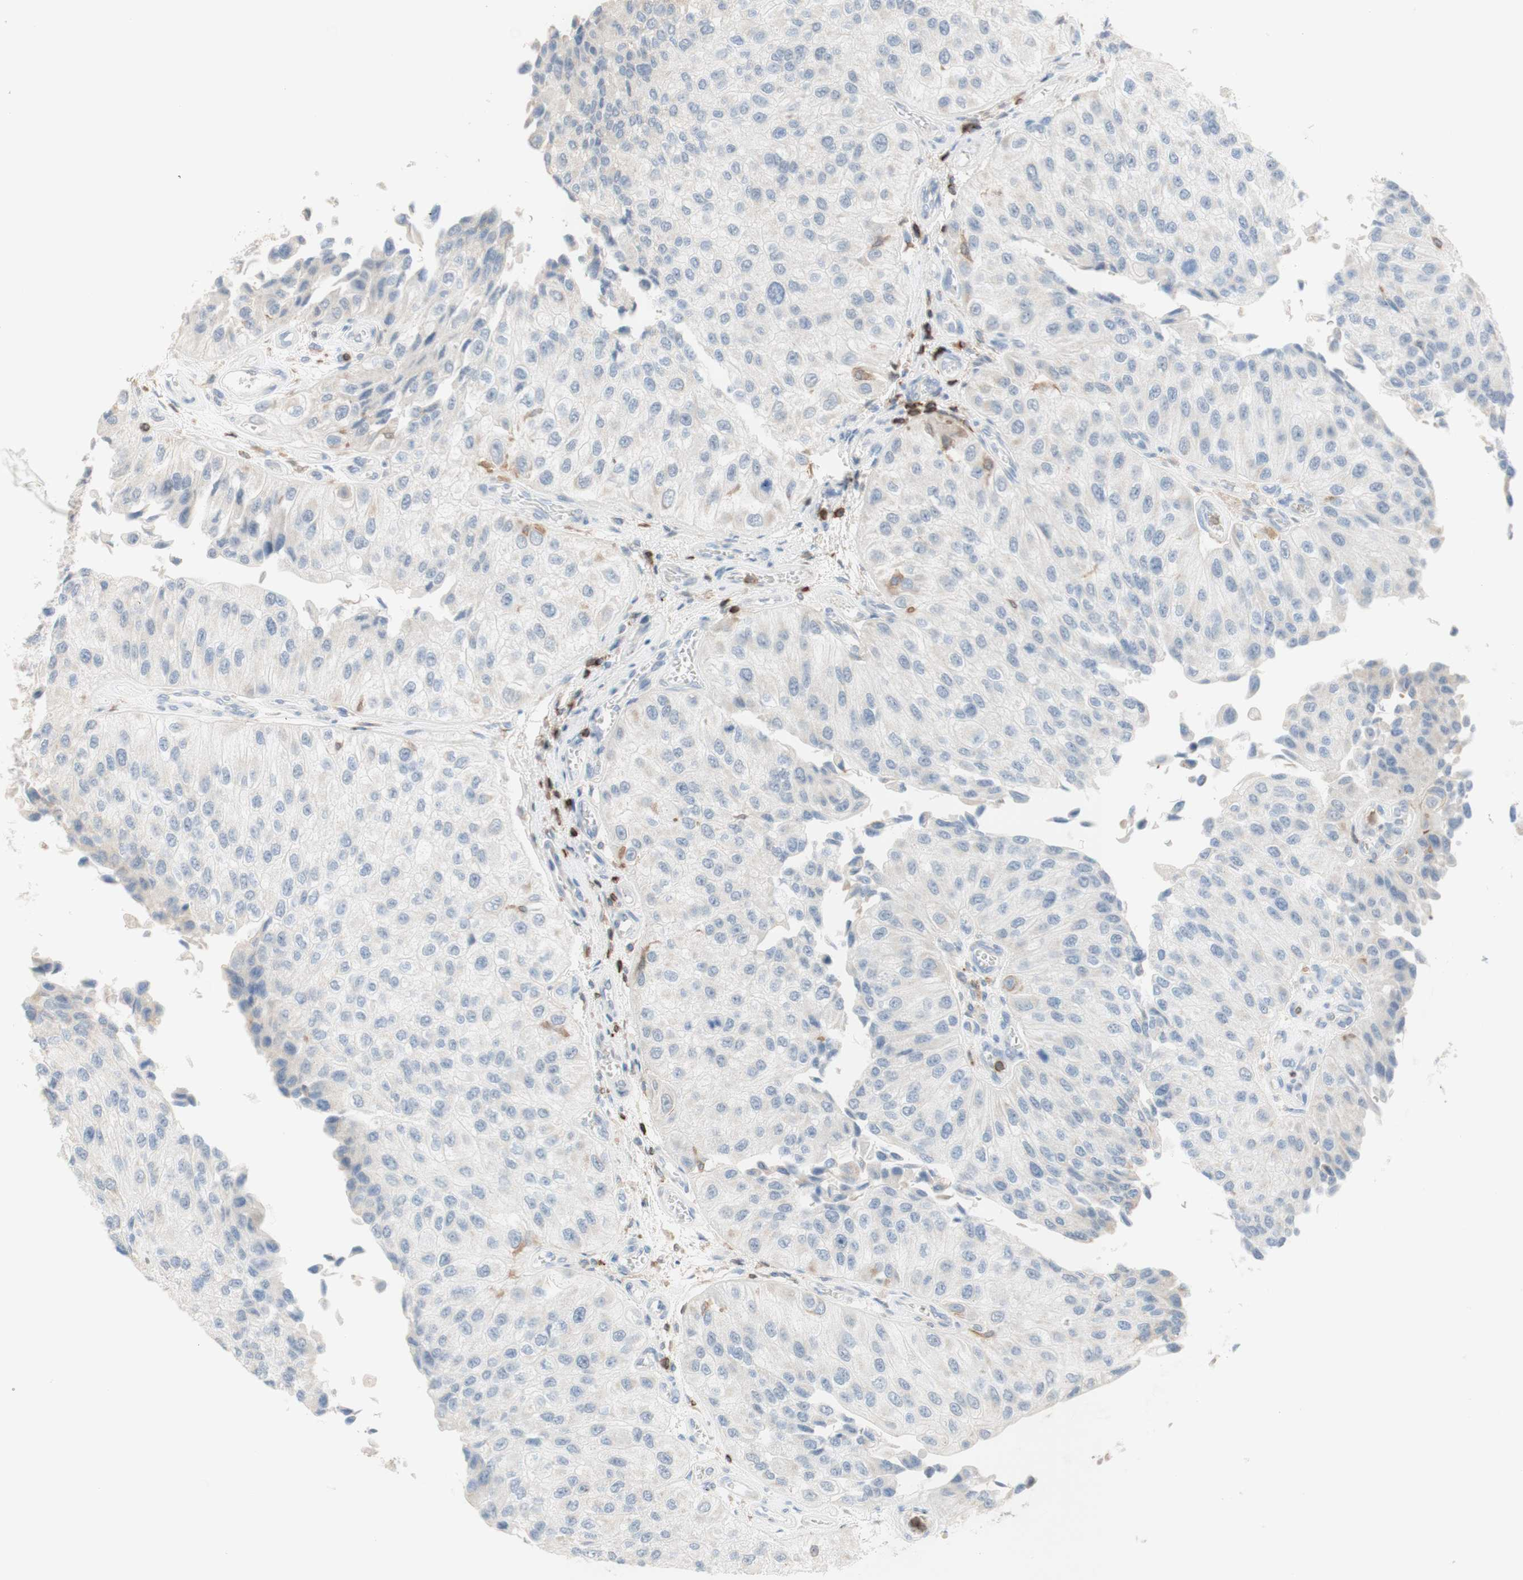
{"staining": {"intensity": "negative", "quantity": "none", "location": "none"}, "tissue": "urothelial cancer", "cell_type": "Tumor cells", "image_type": "cancer", "snomed": [{"axis": "morphology", "description": "Urothelial carcinoma, High grade"}, {"axis": "topography", "description": "Kidney"}, {"axis": "topography", "description": "Urinary bladder"}], "caption": "Urothelial carcinoma (high-grade) was stained to show a protein in brown. There is no significant expression in tumor cells.", "gene": "SPINK6", "patient": {"sex": "male", "age": 77}}